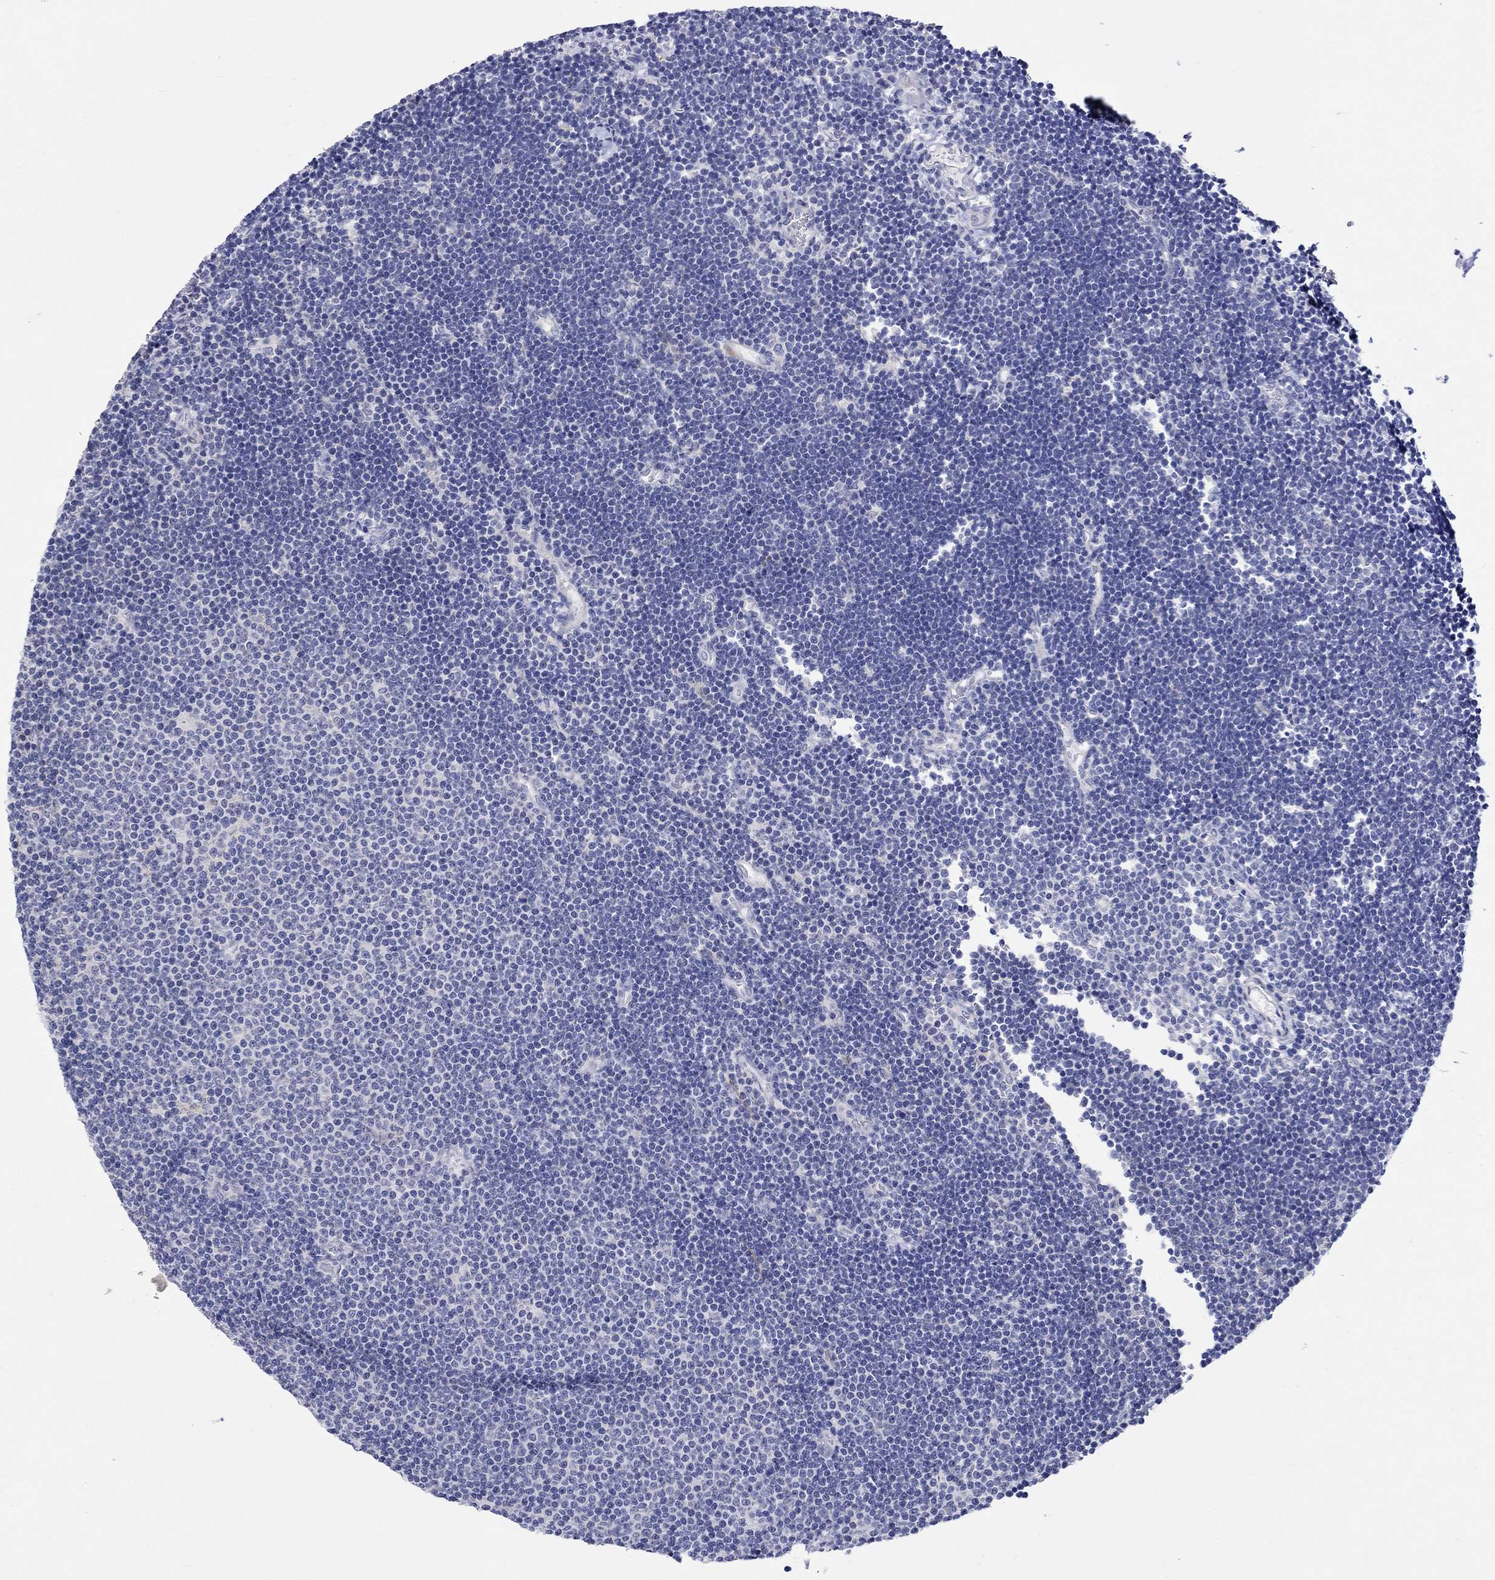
{"staining": {"intensity": "negative", "quantity": "none", "location": "none"}, "tissue": "lymphoma", "cell_type": "Tumor cells", "image_type": "cancer", "snomed": [{"axis": "morphology", "description": "Malignant lymphoma, non-Hodgkin's type, Low grade"}, {"axis": "topography", "description": "Brain"}], "caption": "The histopathology image shows no staining of tumor cells in lymphoma. (DAB immunohistochemistry (IHC) visualized using brightfield microscopy, high magnification).", "gene": "CRYAB", "patient": {"sex": "female", "age": 66}}